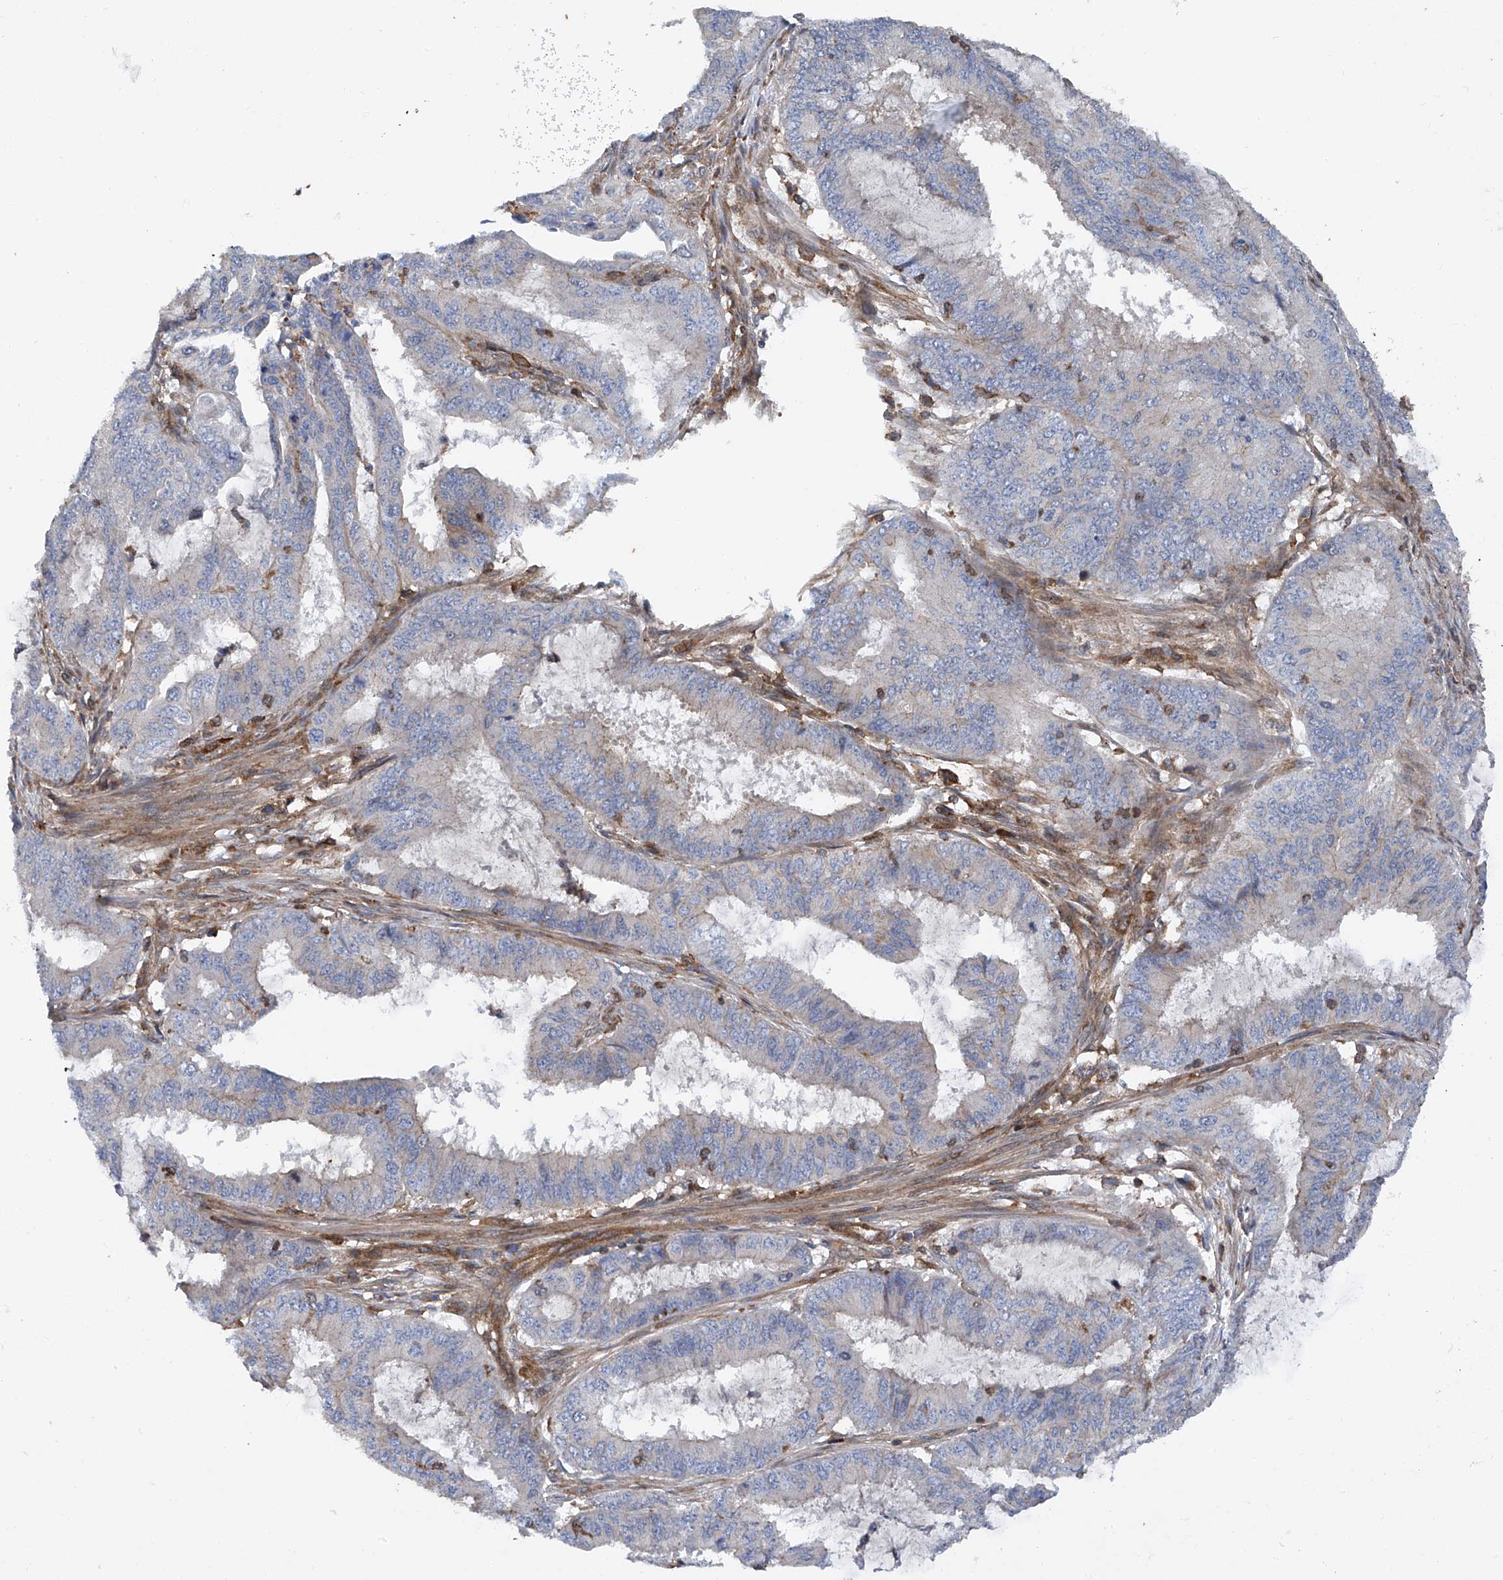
{"staining": {"intensity": "negative", "quantity": "none", "location": "none"}, "tissue": "endometrial cancer", "cell_type": "Tumor cells", "image_type": "cancer", "snomed": [{"axis": "morphology", "description": "Adenocarcinoma, NOS"}, {"axis": "topography", "description": "Endometrium"}], "caption": "Immunohistochemical staining of human adenocarcinoma (endometrial) shows no significant staining in tumor cells.", "gene": "SMAP1", "patient": {"sex": "female", "age": 51}}